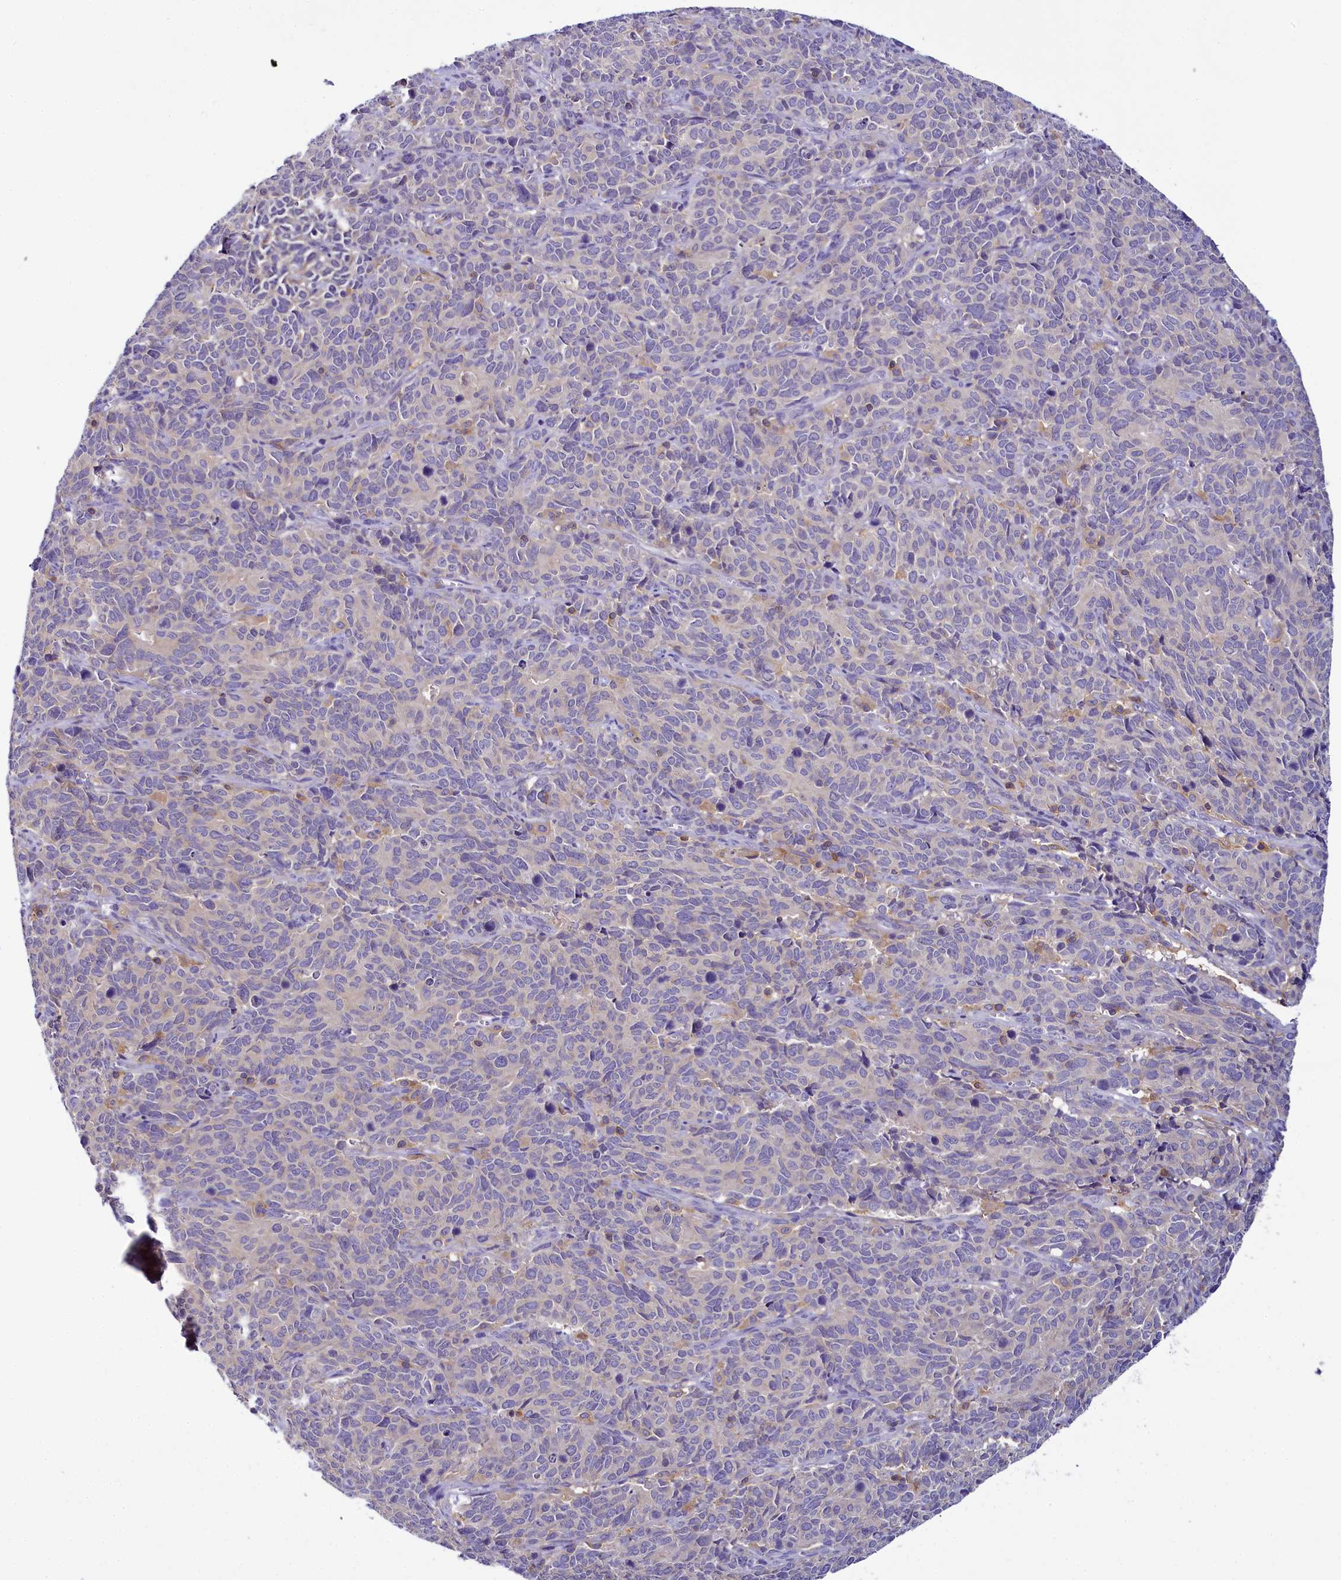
{"staining": {"intensity": "negative", "quantity": "none", "location": "none"}, "tissue": "cervical cancer", "cell_type": "Tumor cells", "image_type": "cancer", "snomed": [{"axis": "morphology", "description": "Squamous cell carcinoma, NOS"}, {"axis": "topography", "description": "Cervix"}], "caption": "This image is of cervical cancer stained with IHC to label a protein in brown with the nuclei are counter-stained blue. There is no expression in tumor cells. (Stains: DAB immunohistochemistry (IHC) with hematoxylin counter stain, Microscopy: brightfield microscopy at high magnification).", "gene": "FGFR2", "patient": {"sex": "female", "age": 60}}